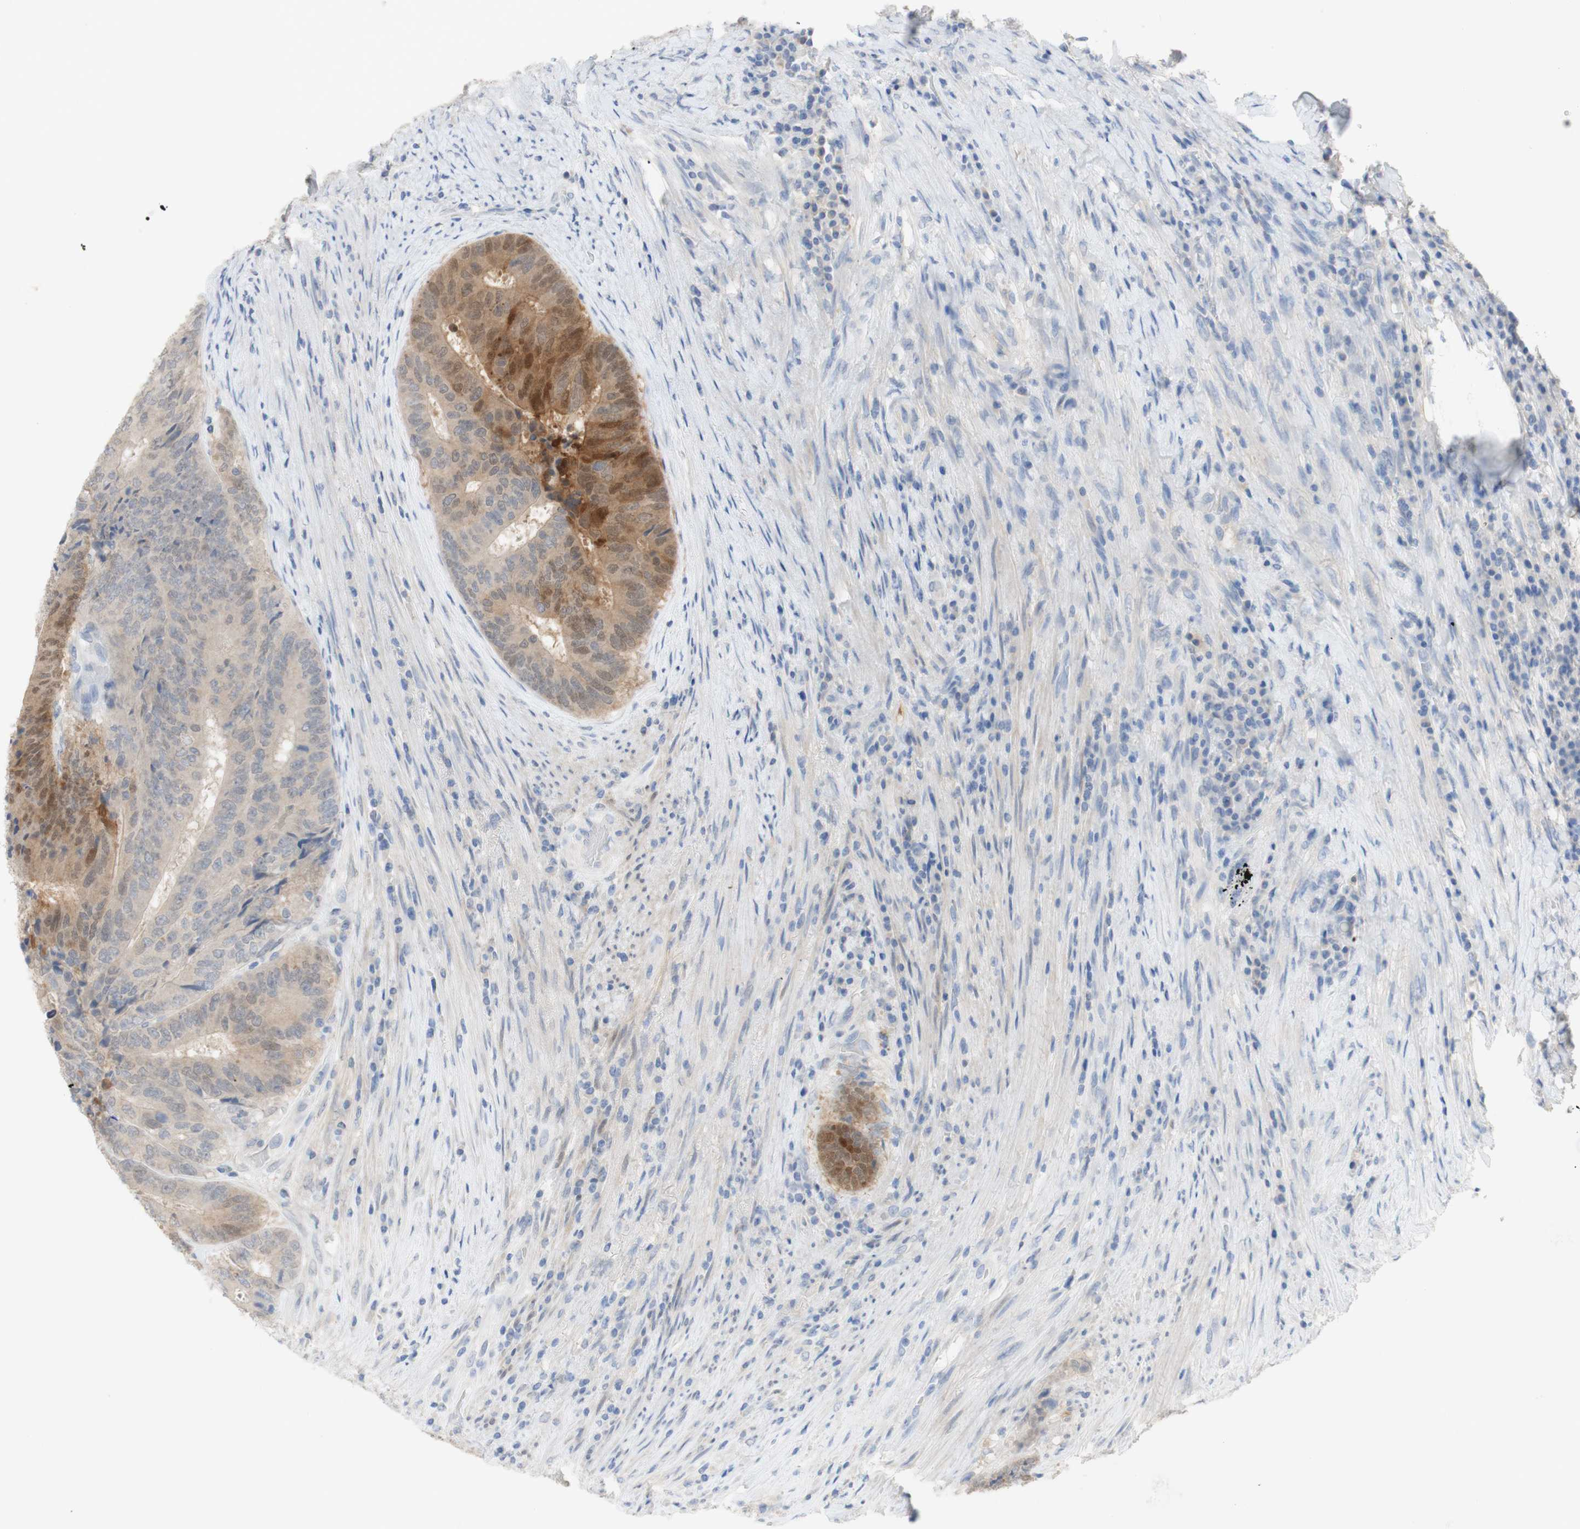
{"staining": {"intensity": "moderate", "quantity": "<25%", "location": "nuclear"}, "tissue": "colorectal cancer", "cell_type": "Tumor cells", "image_type": "cancer", "snomed": [{"axis": "morphology", "description": "Adenocarcinoma, NOS"}, {"axis": "topography", "description": "Rectum"}], "caption": "Immunohistochemical staining of human colorectal adenocarcinoma reveals low levels of moderate nuclear staining in about <25% of tumor cells. Nuclei are stained in blue.", "gene": "SELENBP1", "patient": {"sex": "male", "age": 72}}